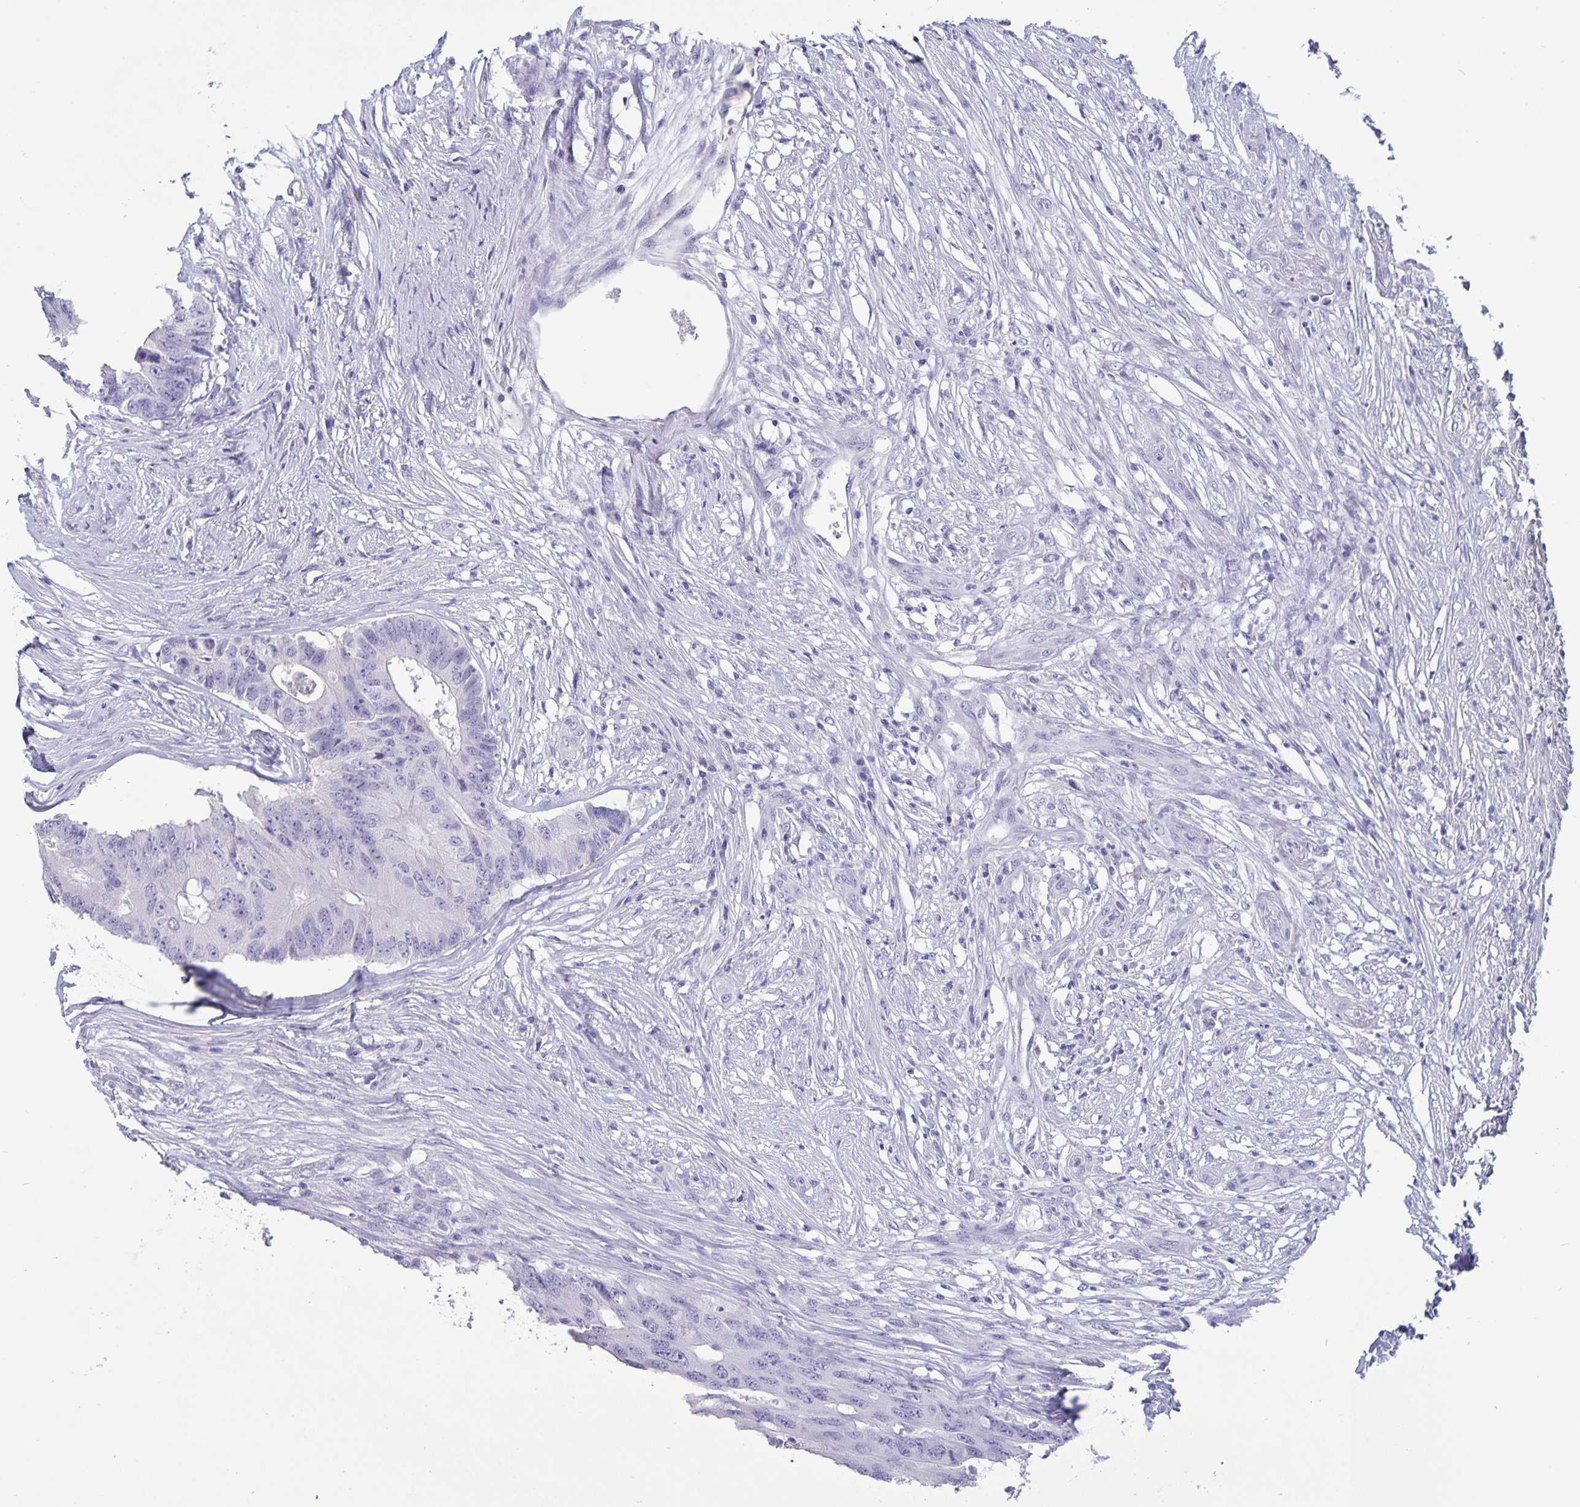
{"staining": {"intensity": "negative", "quantity": "none", "location": "none"}, "tissue": "colorectal cancer", "cell_type": "Tumor cells", "image_type": "cancer", "snomed": [{"axis": "morphology", "description": "Adenocarcinoma, NOS"}, {"axis": "topography", "description": "Colon"}], "caption": "This is an immunohistochemistry micrograph of colorectal cancer. There is no staining in tumor cells.", "gene": "BPIFA3", "patient": {"sex": "male", "age": 71}}